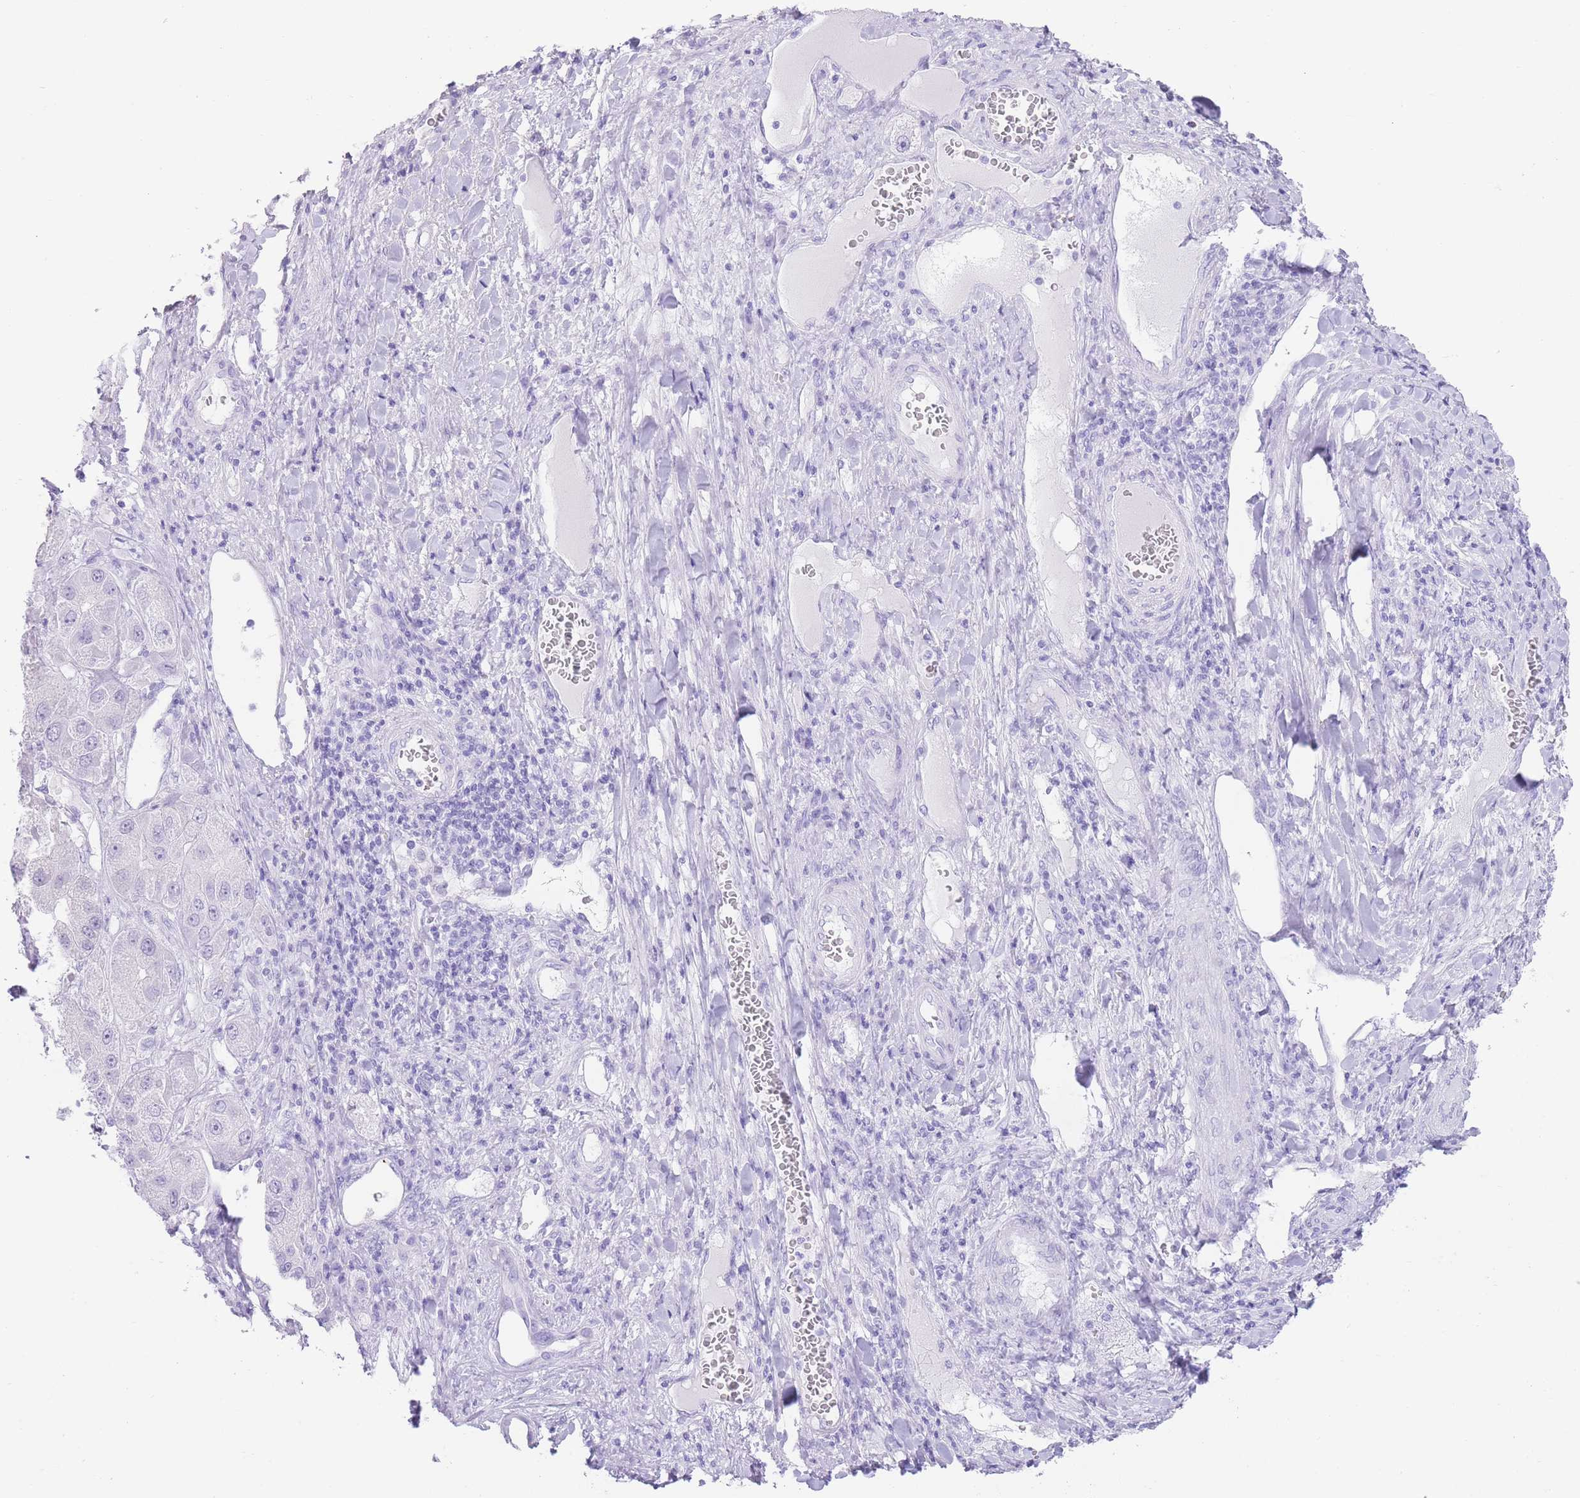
{"staining": {"intensity": "negative", "quantity": "none", "location": "none"}, "tissue": "liver cancer", "cell_type": "Tumor cells", "image_type": "cancer", "snomed": [{"axis": "morphology", "description": "Carcinoma, Hepatocellular, NOS"}, {"axis": "topography", "description": "Liver"}], "caption": "An immunohistochemistry photomicrograph of liver cancer is shown. There is no staining in tumor cells of liver cancer.", "gene": "ELOA2", "patient": {"sex": "female", "age": 73}}